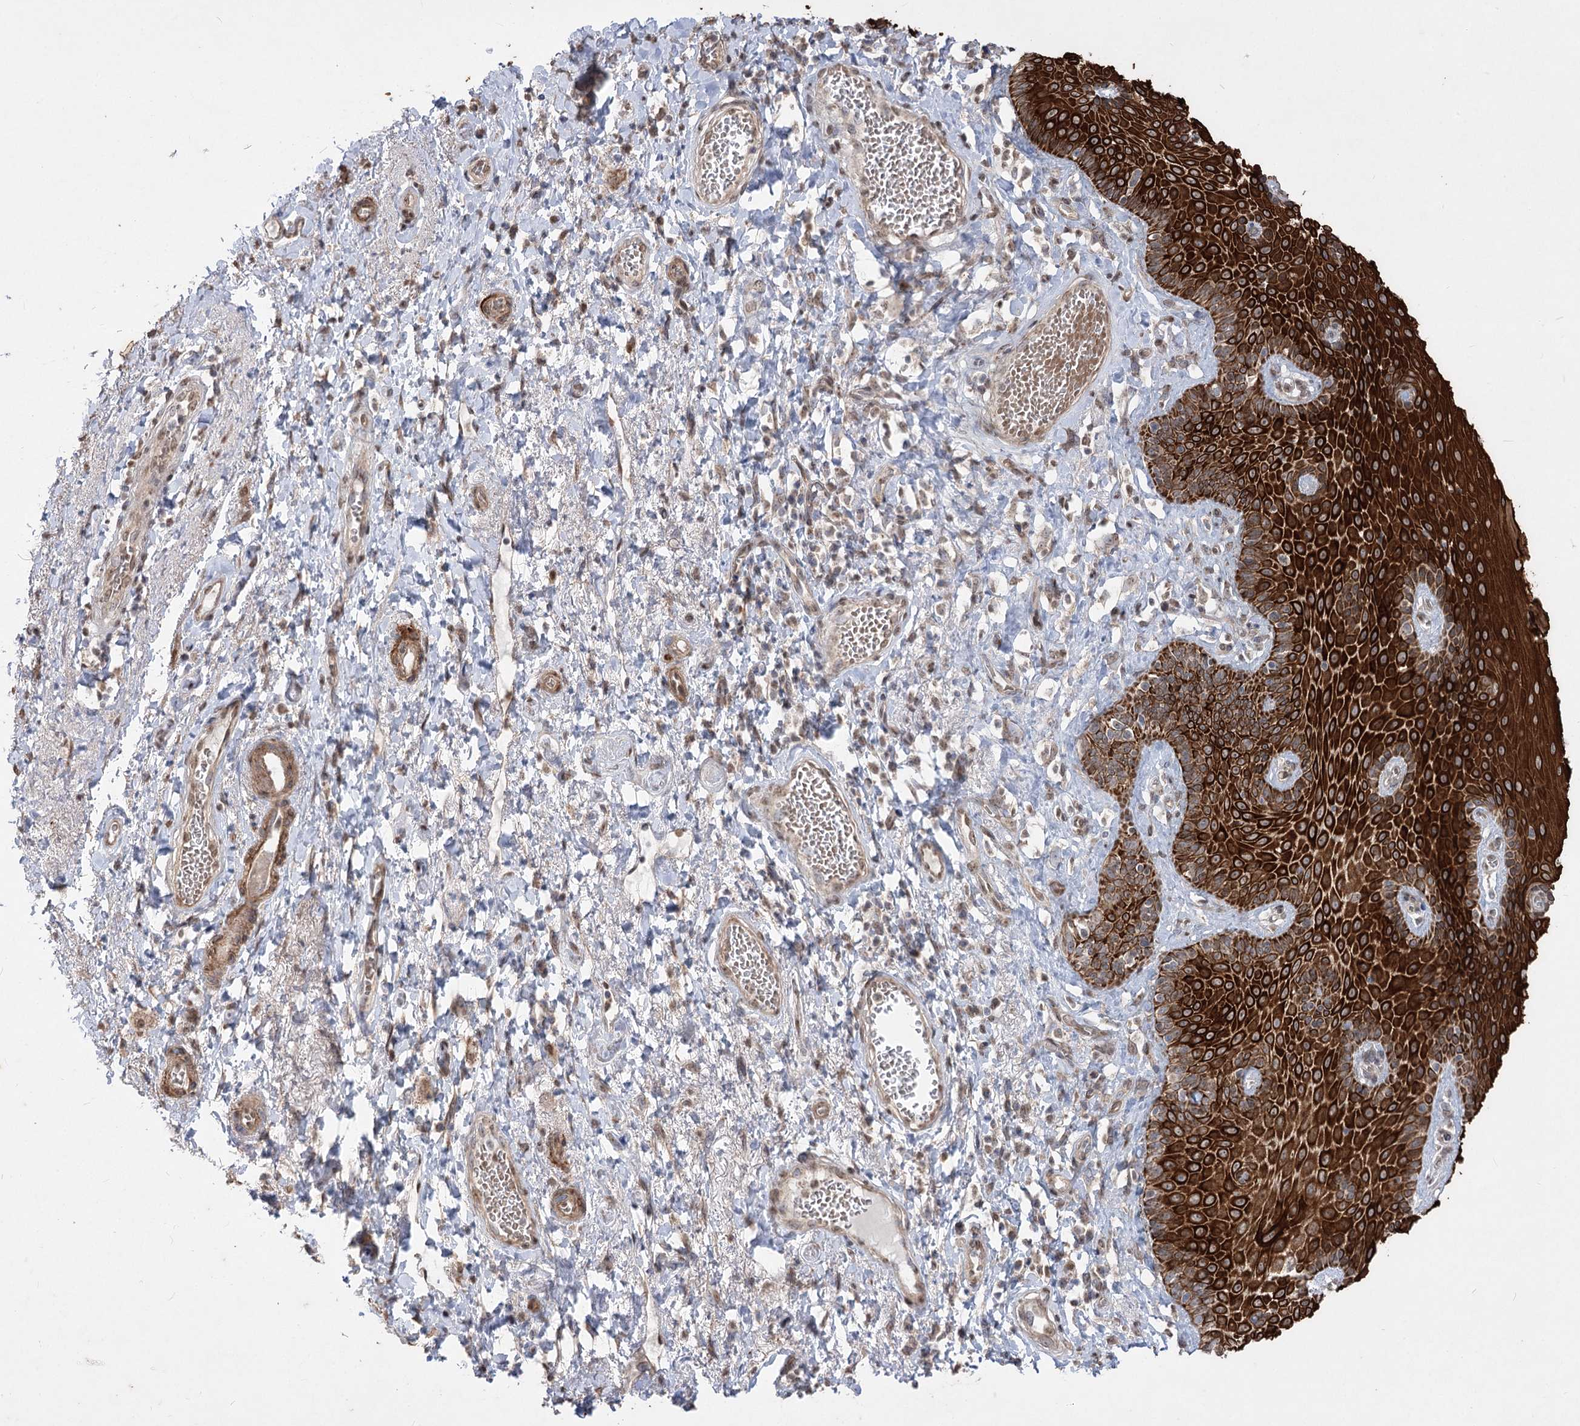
{"staining": {"intensity": "strong", "quantity": ">75%", "location": "cytoplasmic/membranous"}, "tissue": "skin", "cell_type": "Epidermal cells", "image_type": "normal", "snomed": [{"axis": "morphology", "description": "Normal tissue, NOS"}, {"axis": "topography", "description": "Anal"}], "caption": "A photomicrograph of skin stained for a protein displays strong cytoplasmic/membranous brown staining in epidermal cells.", "gene": "ZSCAN23", "patient": {"sex": "male", "age": 69}}